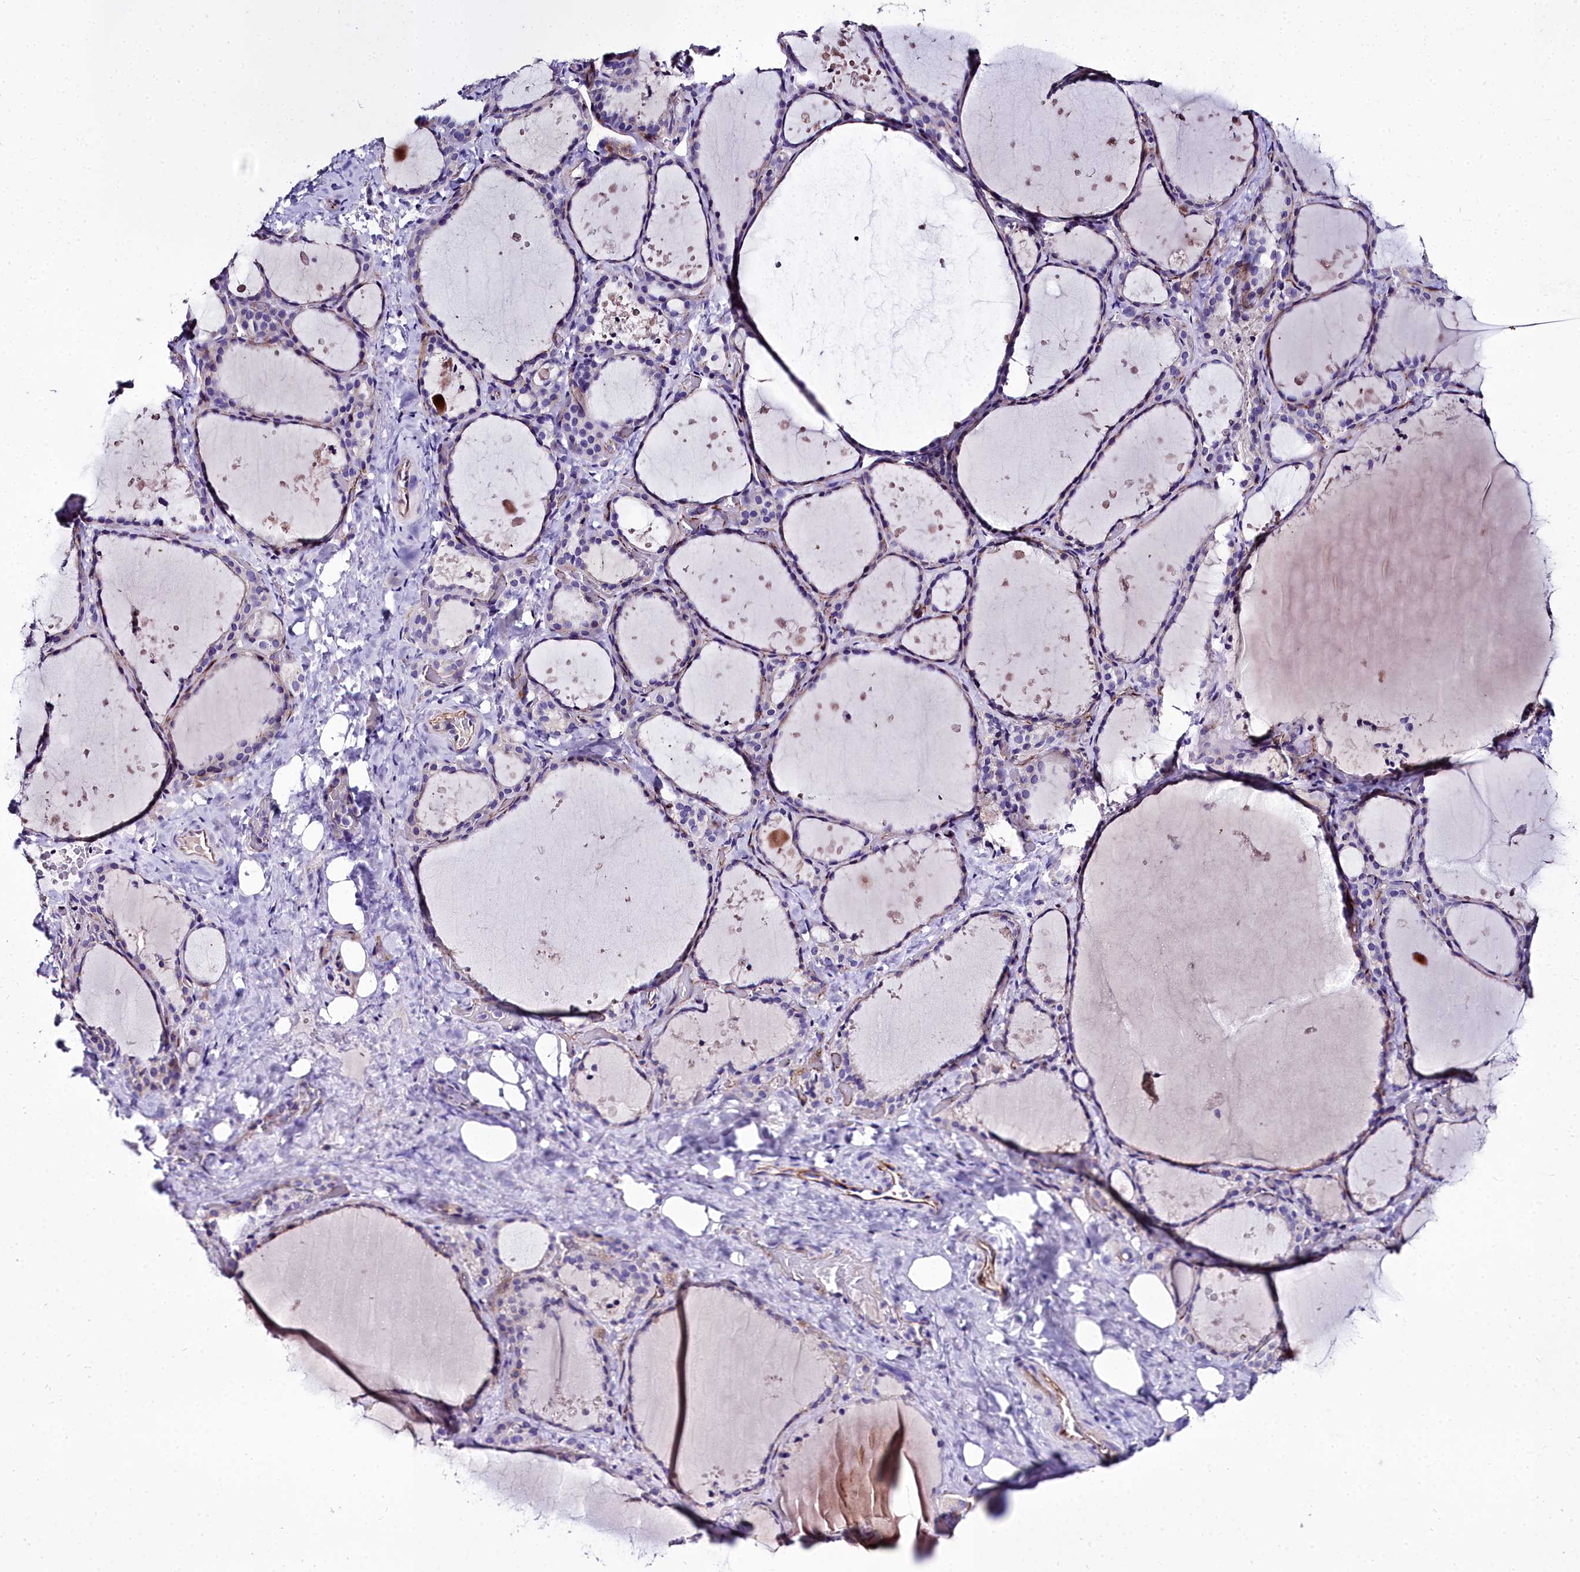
{"staining": {"intensity": "weak", "quantity": "<25%", "location": "cytoplasmic/membranous"}, "tissue": "thyroid gland", "cell_type": "Glandular cells", "image_type": "normal", "snomed": [{"axis": "morphology", "description": "Normal tissue, NOS"}, {"axis": "topography", "description": "Thyroid gland"}], "caption": "This is an immunohistochemistry image of benign human thyroid gland. There is no expression in glandular cells.", "gene": "MS4A18", "patient": {"sex": "female", "age": 44}}